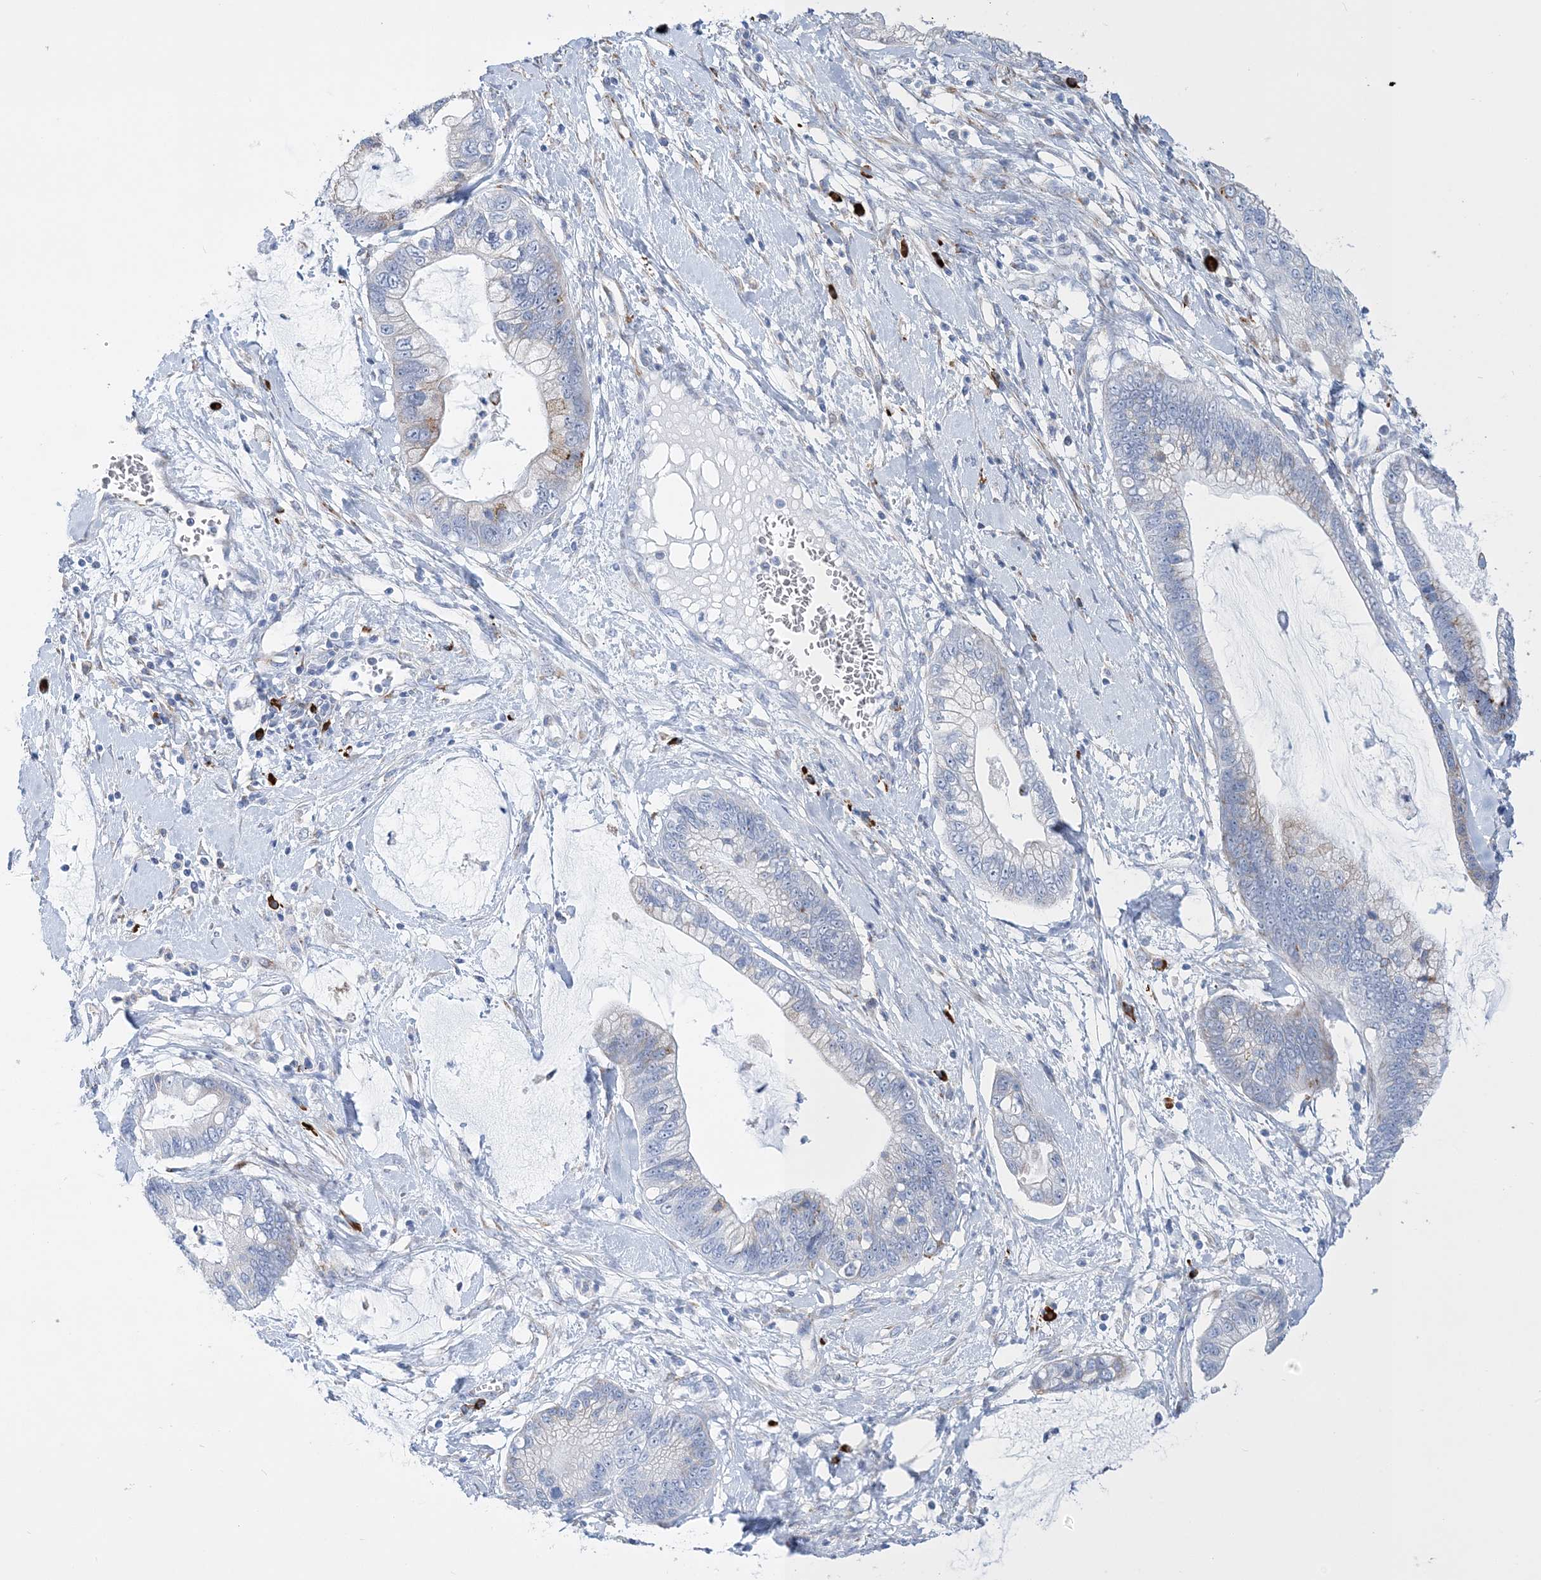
{"staining": {"intensity": "moderate", "quantity": "<25%", "location": "cytoplasmic/membranous"}, "tissue": "cervical cancer", "cell_type": "Tumor cells", "image_type": "cancer", "snomed": [{"axis": "morphology", "description": "Adenocarcinoma, NOS"}, {"axis": "topography", "description": "Cervix"}], "caption": "The immunohistochemical stain labels moderate cytoplasmic/membranous expression in tumor cells of cervical cancer tissue.", "gene": "TSPYL6", "patient": {"sex": "female", "age": 44}}